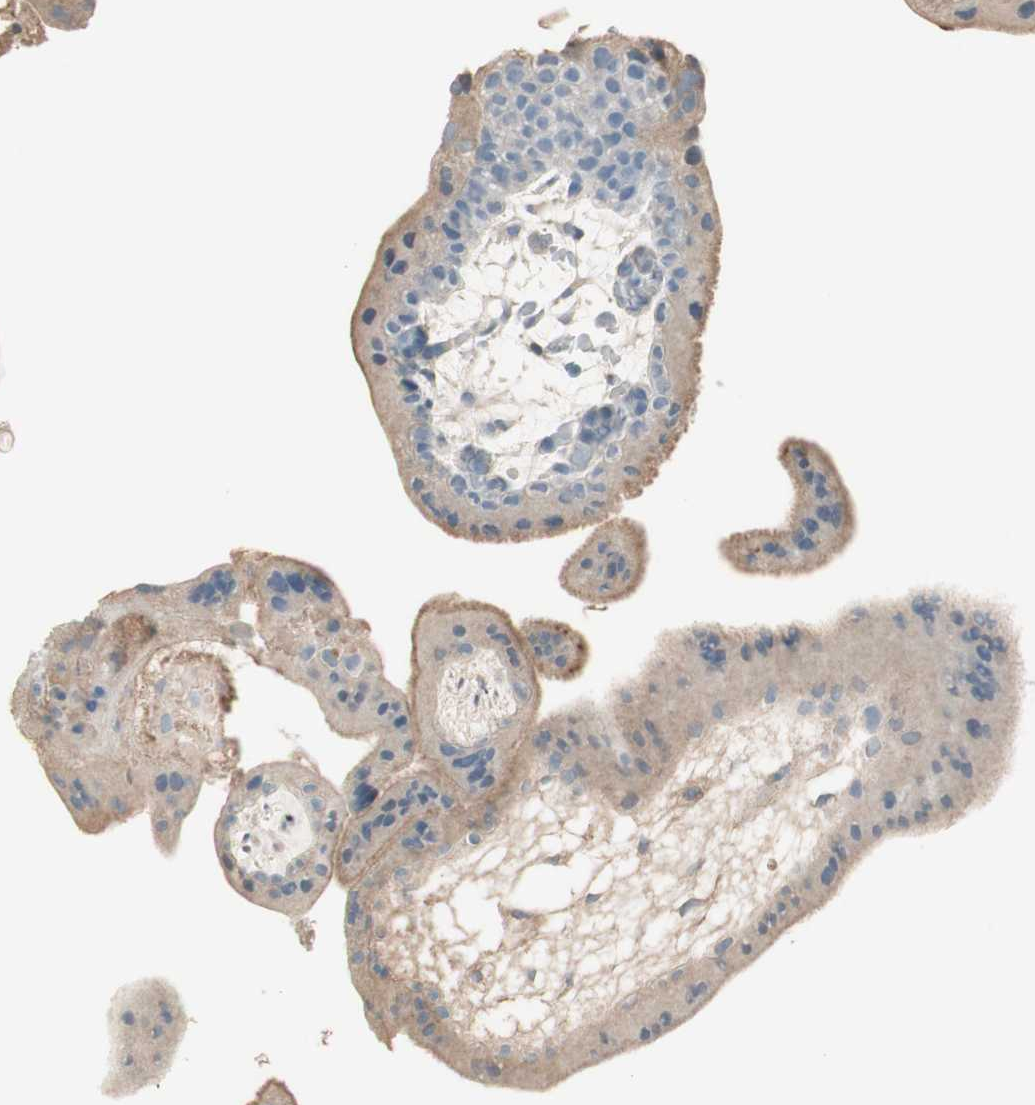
{"staining": {"intensity": "moderate", "quantity": "25%-75%", "location": "cytoplasmic/membranous"}, "tissue": "placenta", "cell_type": "Trophoblastic cells", "image_type": "normal", "snomed": [{"axis": "morphology", "description": "Normal tissue, NOS"}, {"axis": "topography", "description": "Placenta"}], "caption": "This is an image of immunohistochemistry staining of unremarkable placenta, which shows moderate staining in the cytoplasmic/membranous of trophoblastic cells.", "gene": "IFNG", "patient": {"sex": "female", "age": 35}}